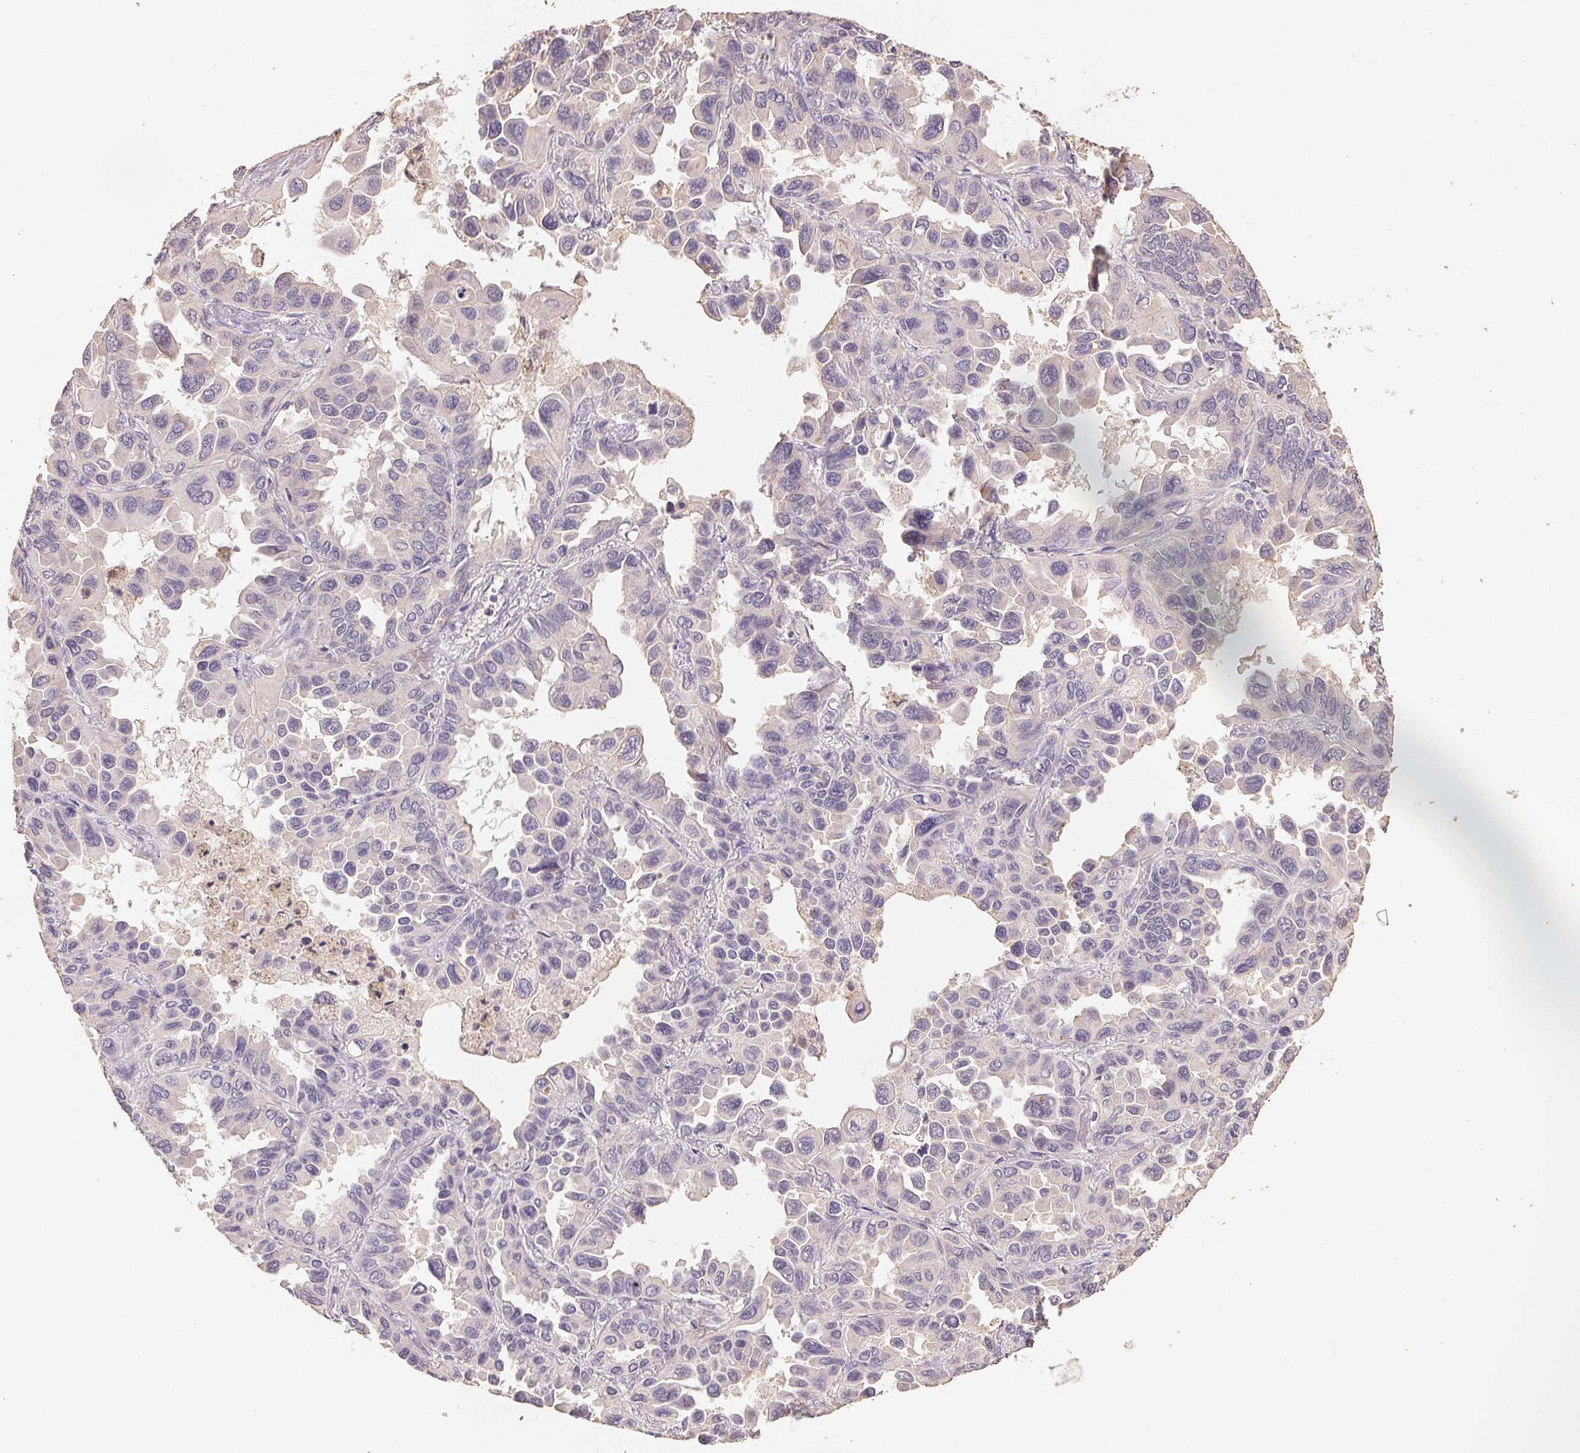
{"staining": {"intensity": "negative", "quantity": "none", "location": "none"}, "tissue": "lung cancer", "cell_type": "Tumor cells", "image_type": "cancer", "snomed": [{"axis": "morphology", "description": "Adenocarcinoma, NOS"}, {"axis": "topography", "description": "Lung"}], "caption": "Micrograph shows no protein positivity in tumor cells of lung adenocarcinoma tissue.", "gene": "CENPF", "patient": {"sex": "male", "age": 64}}